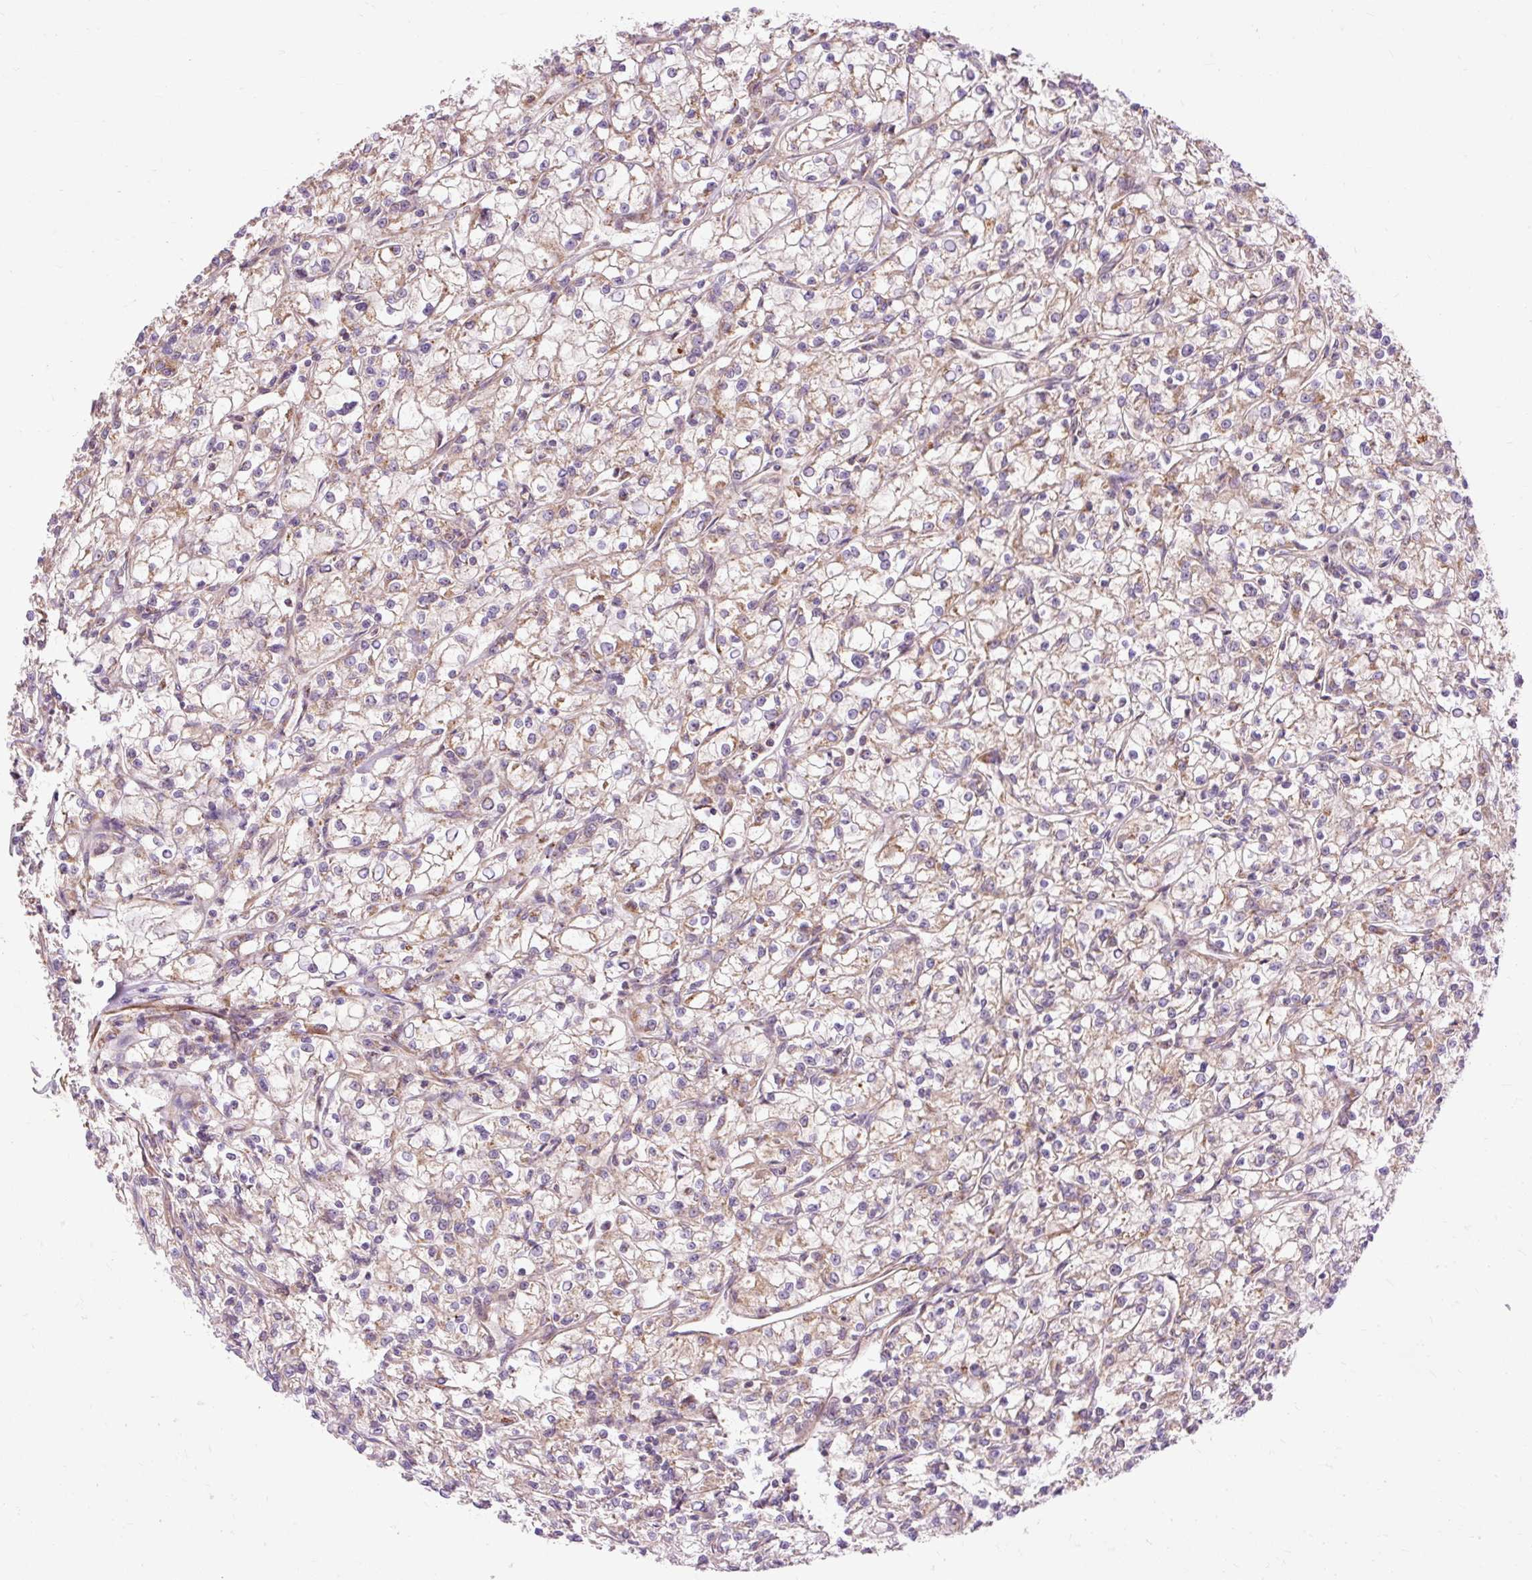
{"staining": {"intensity": "weak", "quantity": "25%-75%", "location": "cytoplasmic/membranous"}, "tissue": "renal cancer", "cell_type": "Tumor cells", "image_type": "cancer", "snomed": [{"axis": "morphology", "description": "Adenocarcinoma, NOS"}, {"axis": "topography", "description": "Kidney"}], "caption": "An immunohistochemistry image of tumor tissue is shown. Protein staining in brown labels weak cytoplasmic/membranous positivity in renal cancer within tumor cells.", "gene": "RIPOR3", "patient": {"sex": "female", "age": 59}}